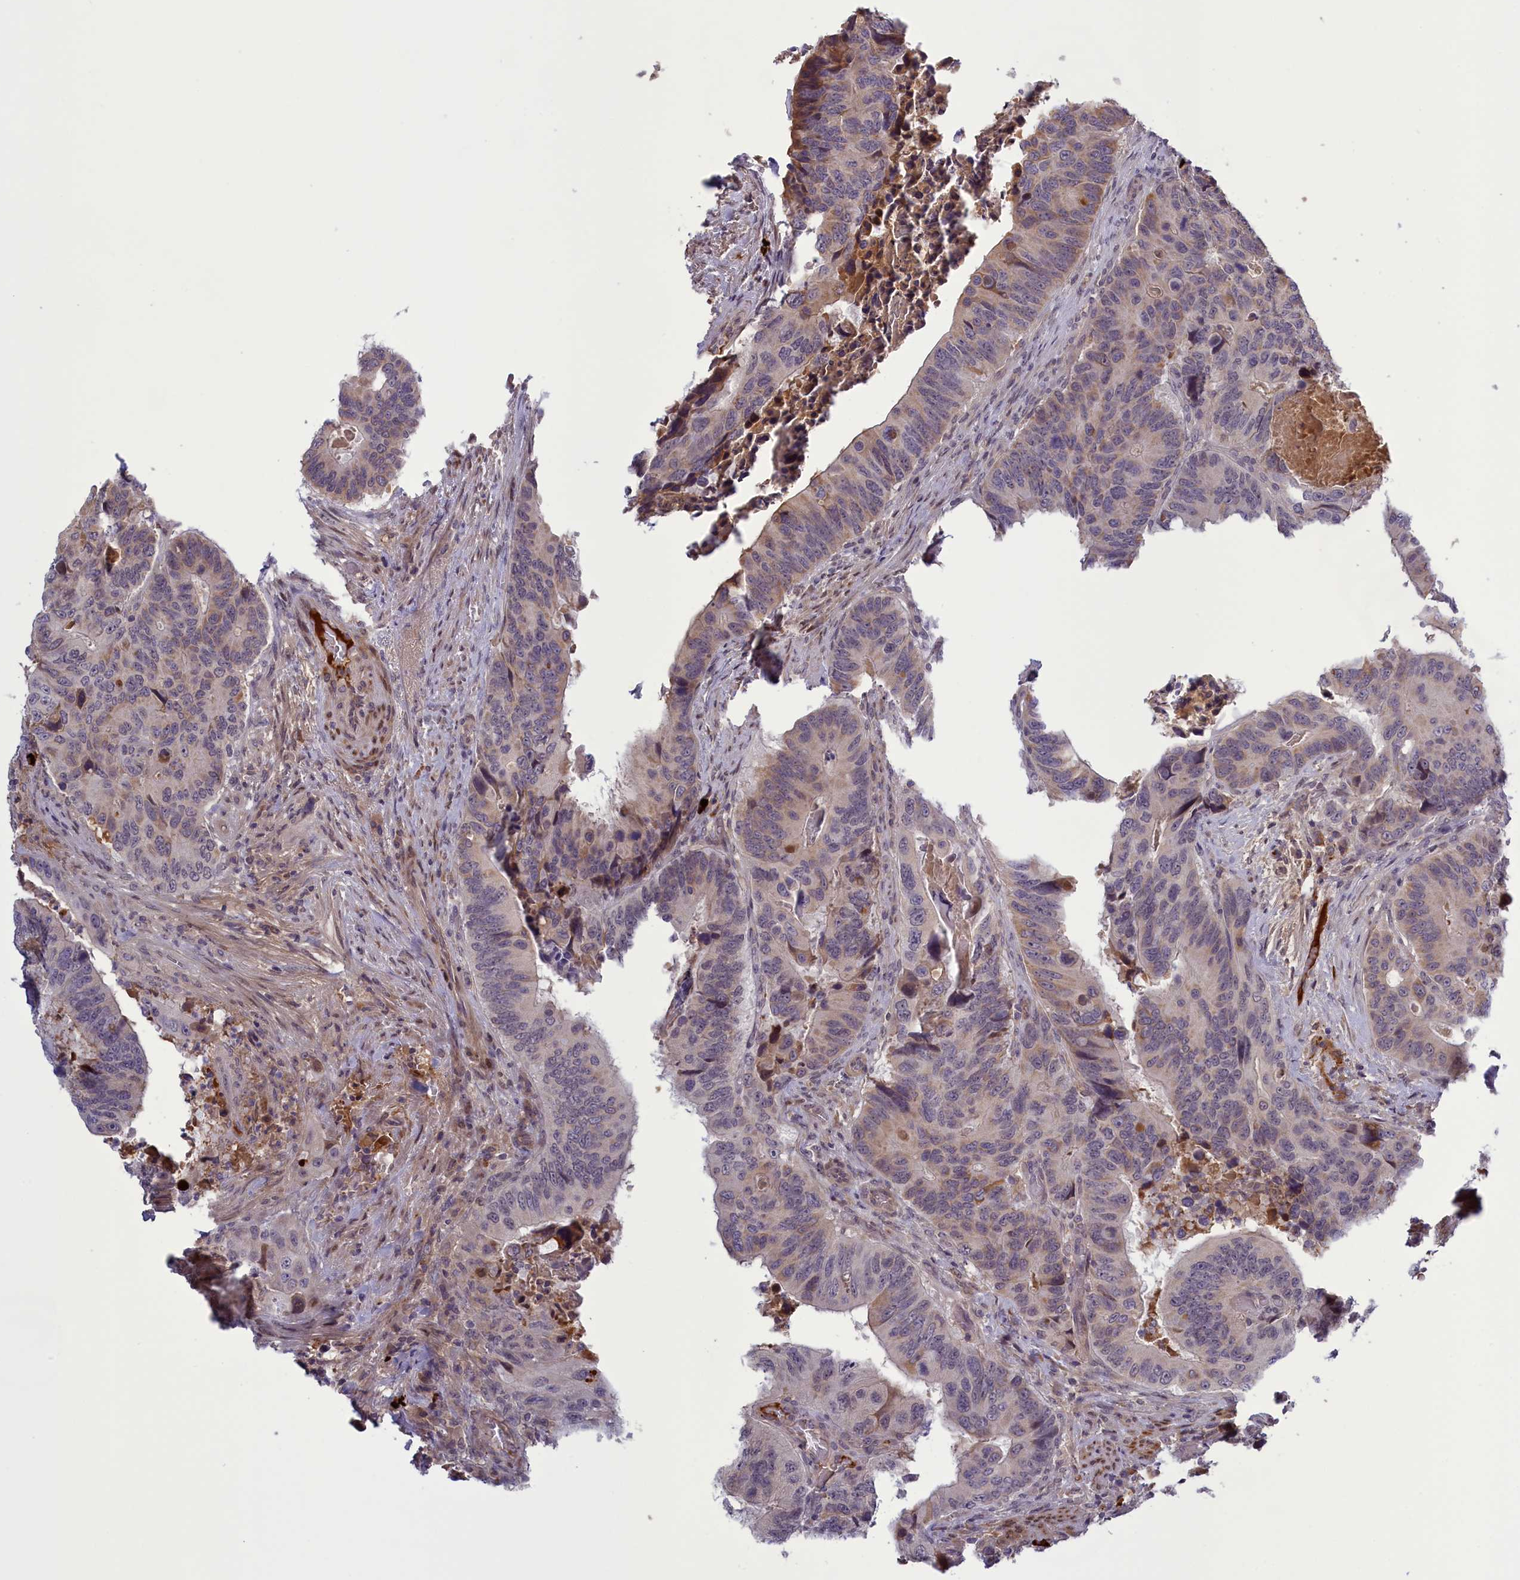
{"staining": {"intensity": "moderate", "quantity": "<25%", "location": "cytoplasmic/membranous,nuclear"}, "tissue": "colorectal cancer", "cell_type": "Tumor cells", "image_type": "cancer", "snomed": [{"axis": "morphology", "description": "Adenocarcinoma, NOS"}, {"axis": "topography", "description": "Colon"}], "caption": "Tumor cells display moderate cytoplasmic/membranous and nuclear positivity in approximately <25% of cells in colorectal cancer.", "gene": "RRAD", "patient": {"sex": "male", "age": 84}}